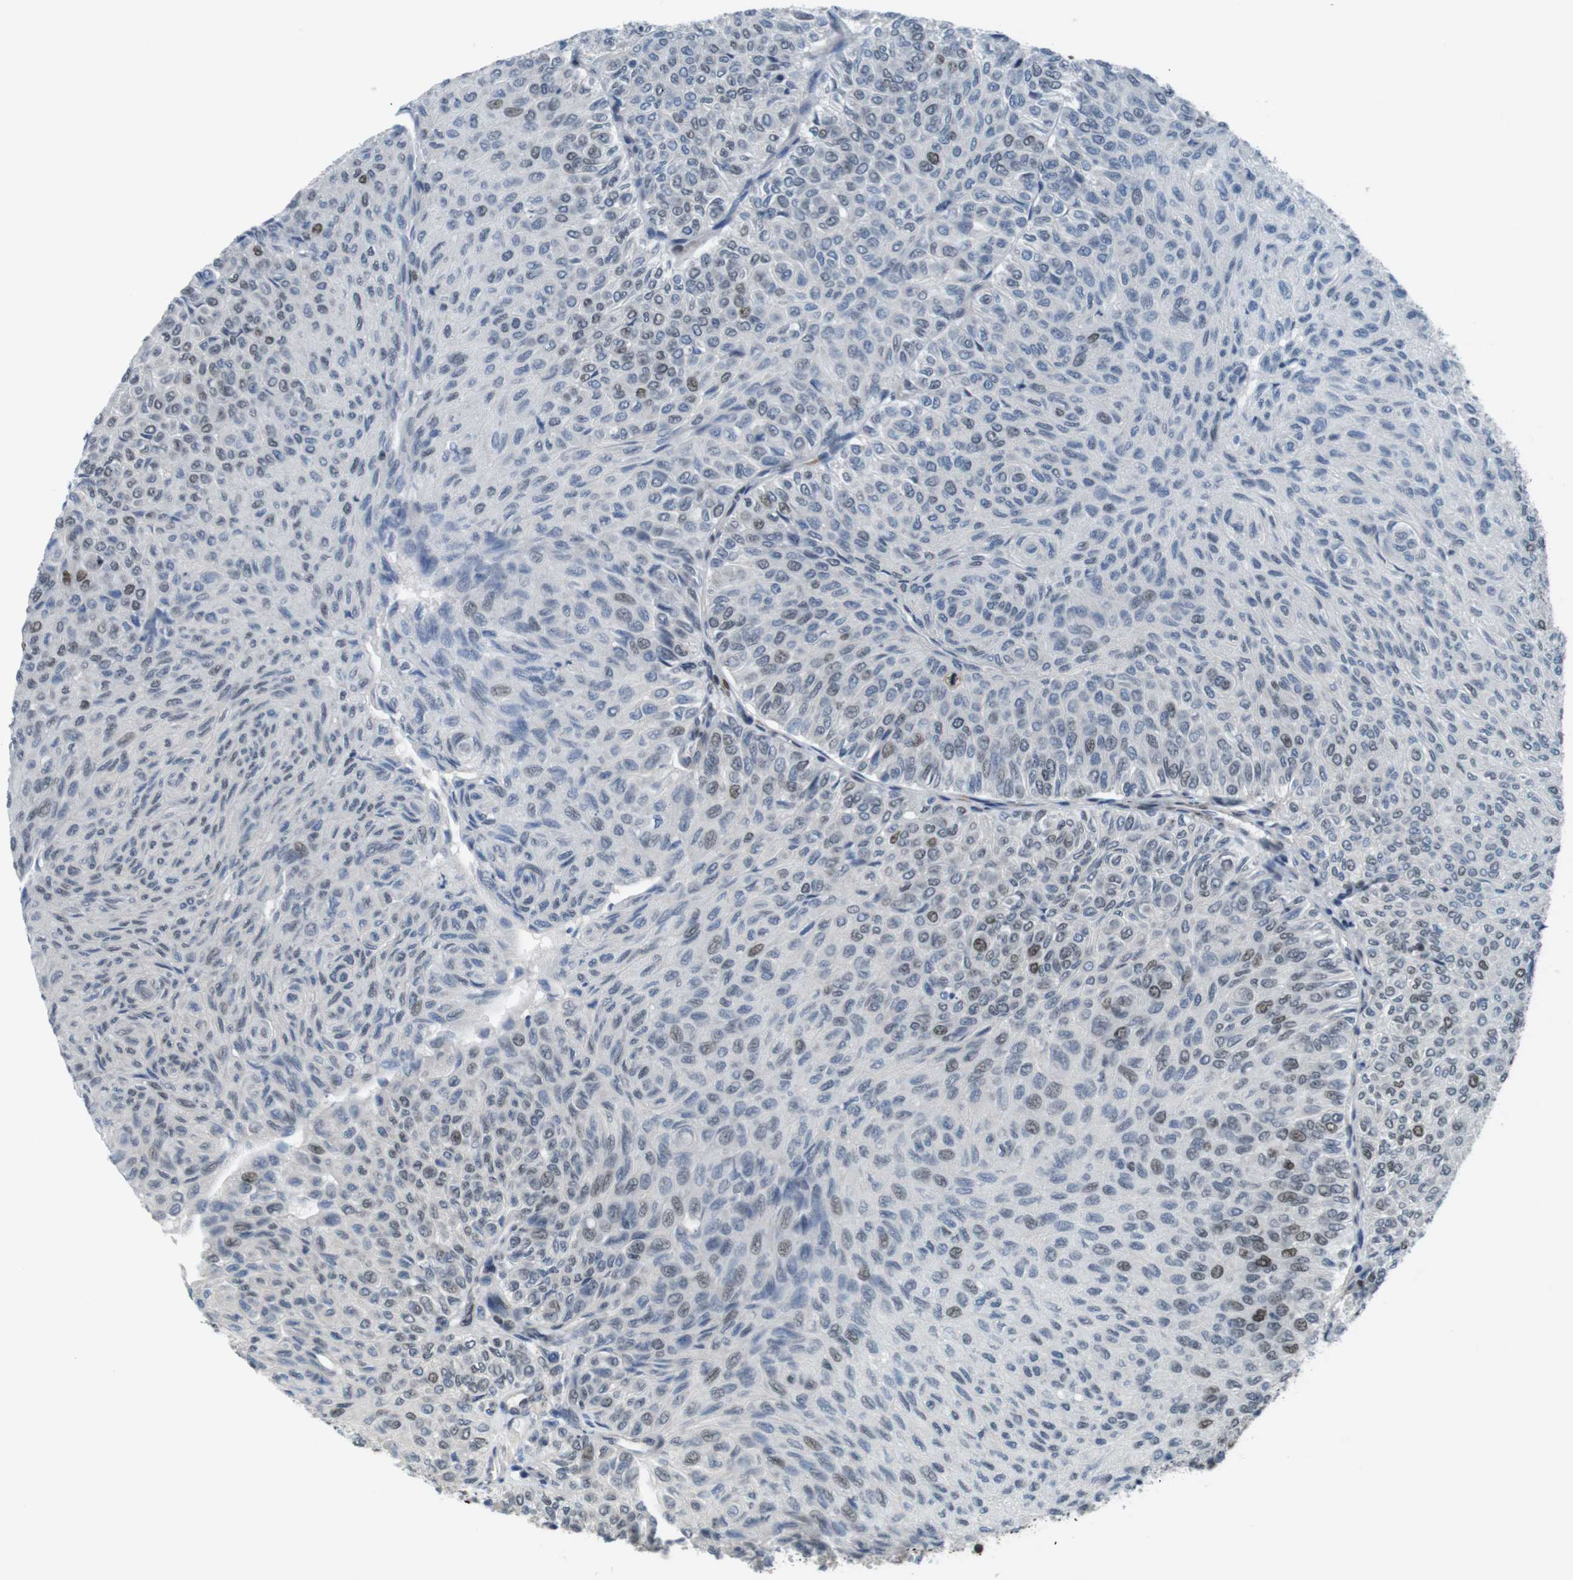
{"staining": {"intensity": "weak", "quantity": "25%-75%", "location": "nuclear"}, "tissue": "urothelial cancer", "cell_type": "Tumor cells", "image_type": "cancer", "snomed": [{"axis": "morphology", "description": "Urothelial carcinoma, Low grade"}, {"axis": "topography", "description": "Urinary bladder"}], "caption": "A histopathology image of urothelial cancer stained for a protein reveals weak nuclear brown staining in tumor cells. The staining was performed using DAB (3,3'-diaminobenzidine), with brown indicating positive protein expression. Nuclei are stained blue with hematoxylin.", "gene": "SMCO2", "patient": {"sex": "male", "age": 78}}